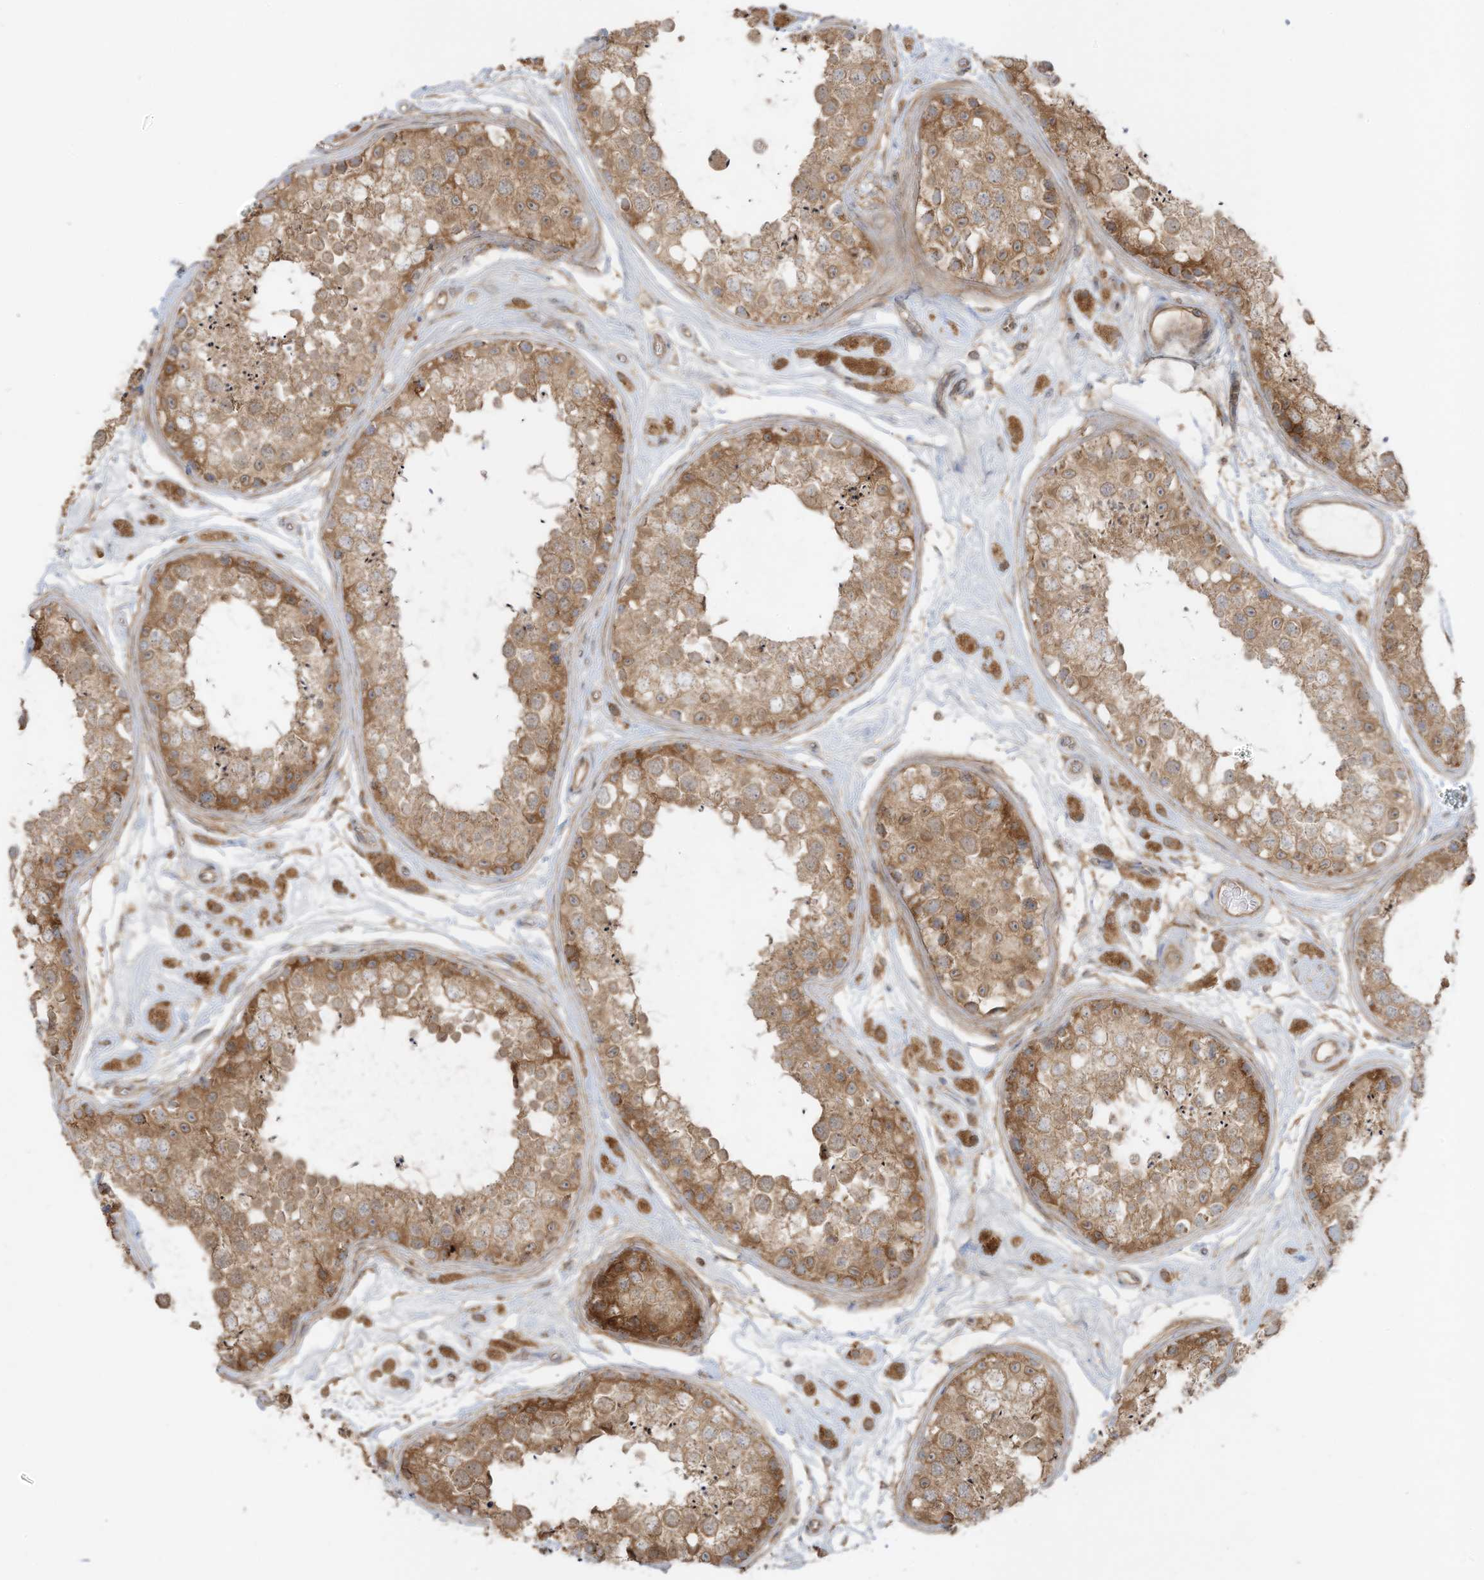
{"staining": {"intensity": "moderate", "quantity": ">75%", "location": "cytoplasmic/membranous"}, "tissue": "testis", "cell_type": "Cells in seminiferous ducts", "image_type": "normal", "snomed": [{"axis": "morphology", "description": "Normal tissue, NOS"}, {"axis": "topography", "description": "Testis"}], "caption": "Cells in seminiferous ducts display medium levels of moderate cytoplasmic/membranous staining in about >75% of cells in unremarkable human testis. (IHC, brightfield microscopy, high magnification).", "gene": "SLC25A12", "patient": {"sex": "male", "age": 25}}